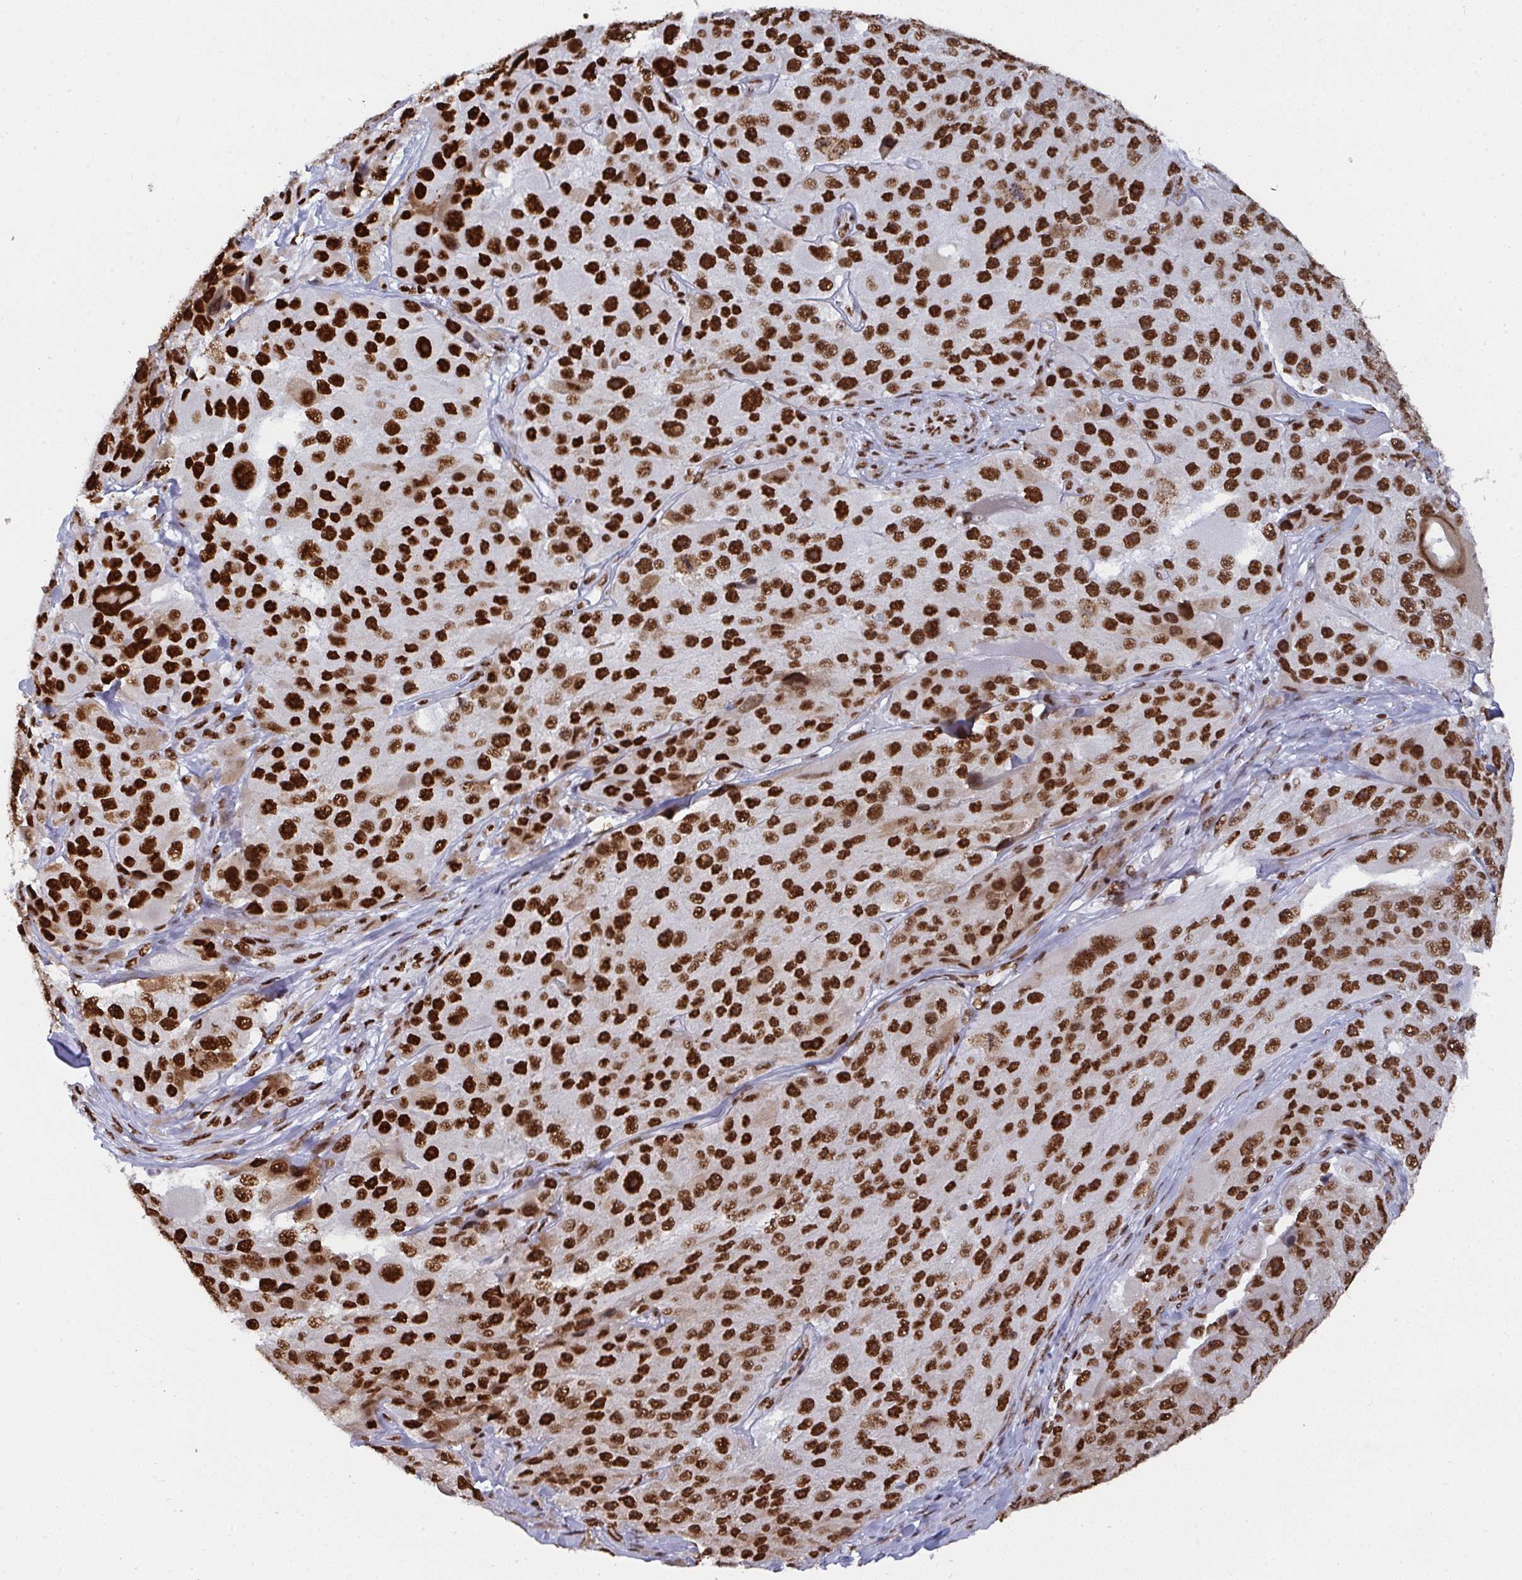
{"staining": {"intensity": "strong", "quantity": ">75%", "location": "nuclear"}, "tissue": "melanoma", "cell_type": "Tumor cells", "image_type": "cancer", "snomed": [{"axis": "morphology", "description": "Malignant melanoma, Metastatic site"}, {"axis": "topography", "description": "Lymph node"}], "caption": "Immunohistochemistry (IHC) photomicrograph of malignant melanoma (metastatic site) stained for a protein (brown), which displays high levels of strong nuclear positivity in about >75% of tumor cells.", "gene": "GAR1", "patient": {"sex": "male", "age": 62}}